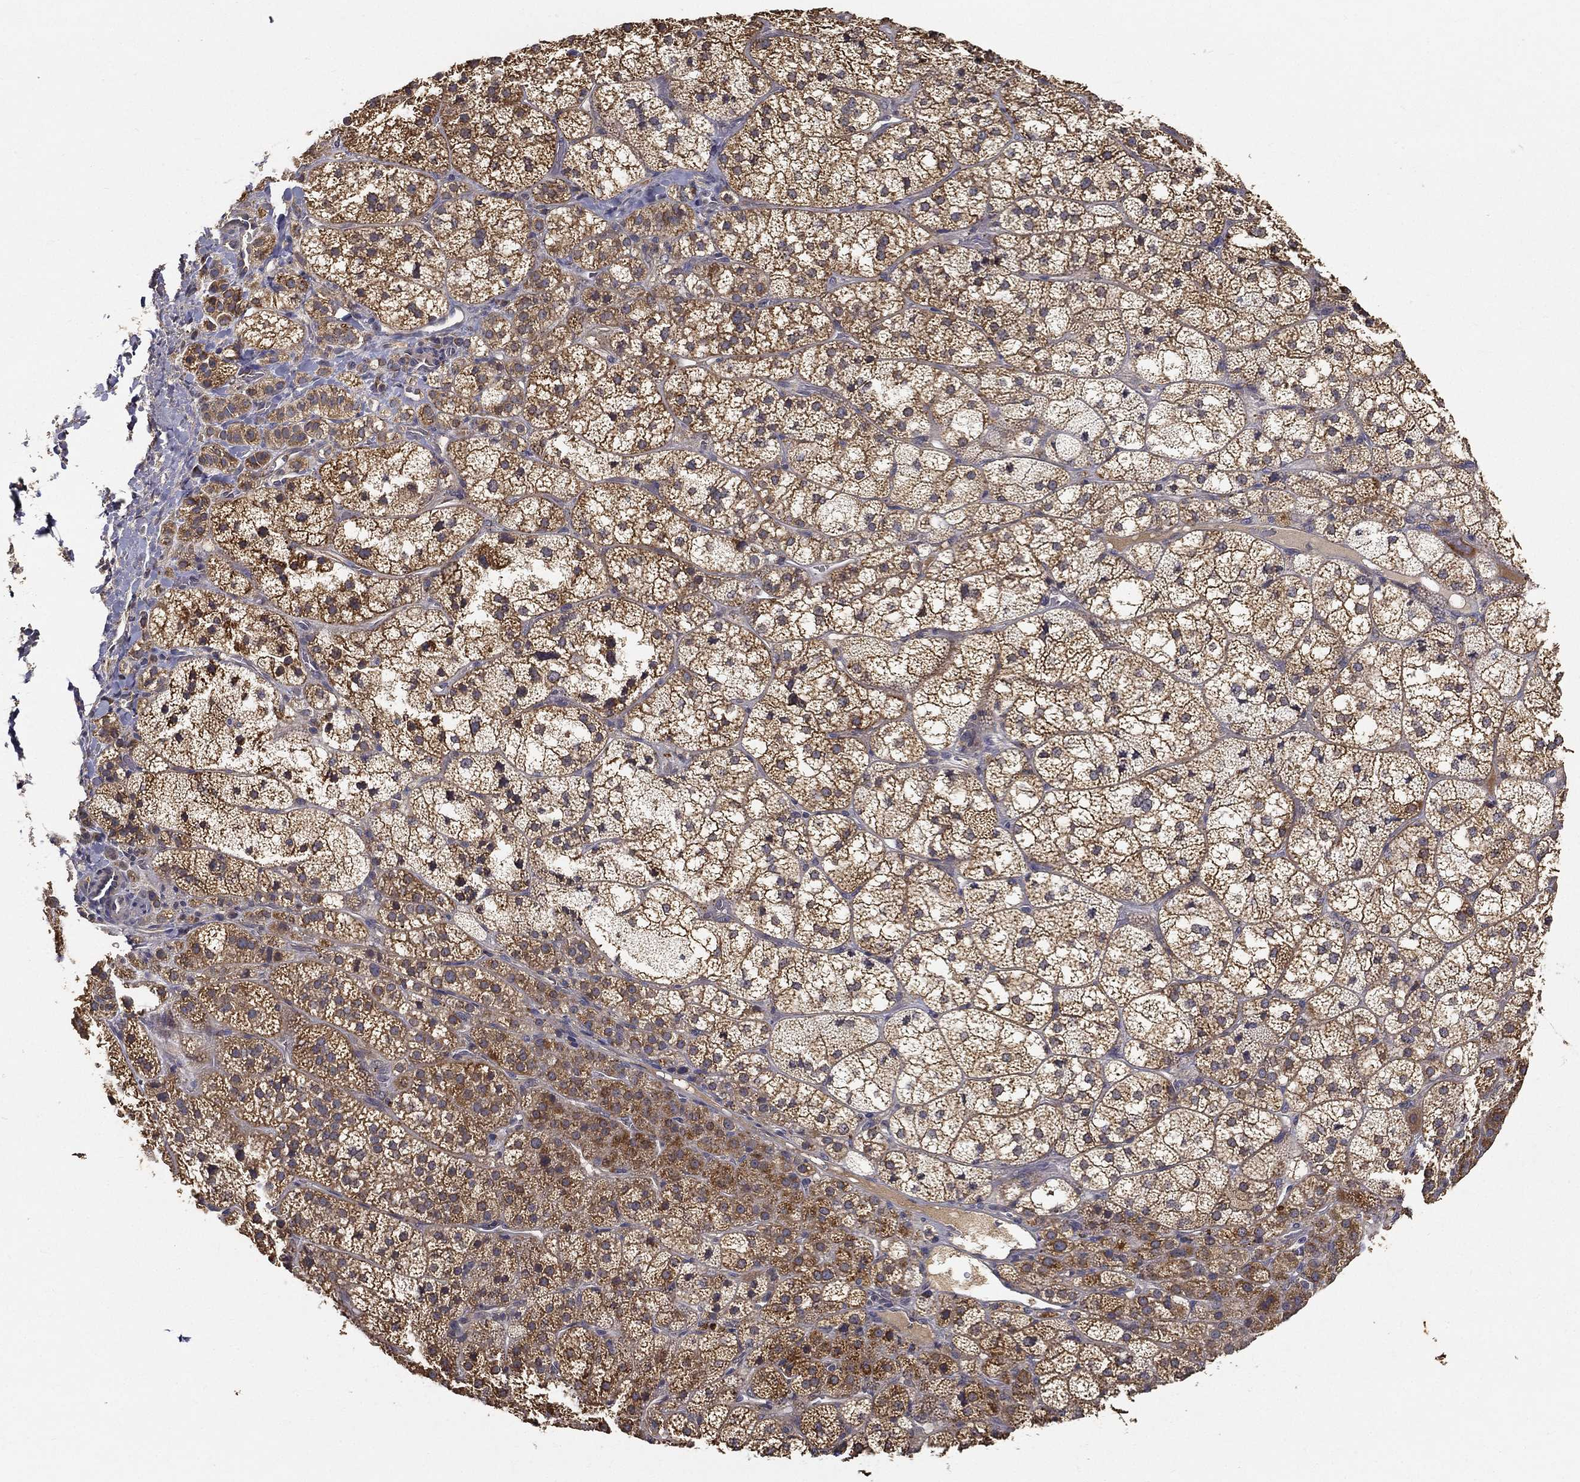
{"staining": {"intensity": "moderate", "quantity": ">75%", "location": "cytoplasmic/membranous"}, "tissue": "adrenal gland", "cell_type": "Glandular cells", "image_type": "normal", "snomed": [{"axis": "morphology", "description": "Normal tissue, NOS"}, {"axis": "topography", "description": "Adrenal gland"}], "caption": "High-magnification brightfield microscopy of unremarkable adrenal gland stained with DAB (brown) and counterstained with hematoxylin (blue). glandular cells exhibit moderate cytoplasmic/membranous expression is seen in approximately>75% of cells. (Brightfield microscopy of DAB IHC at high magnification).", "gene": "MT", "patient": {"sex": "female", "age": 60}}